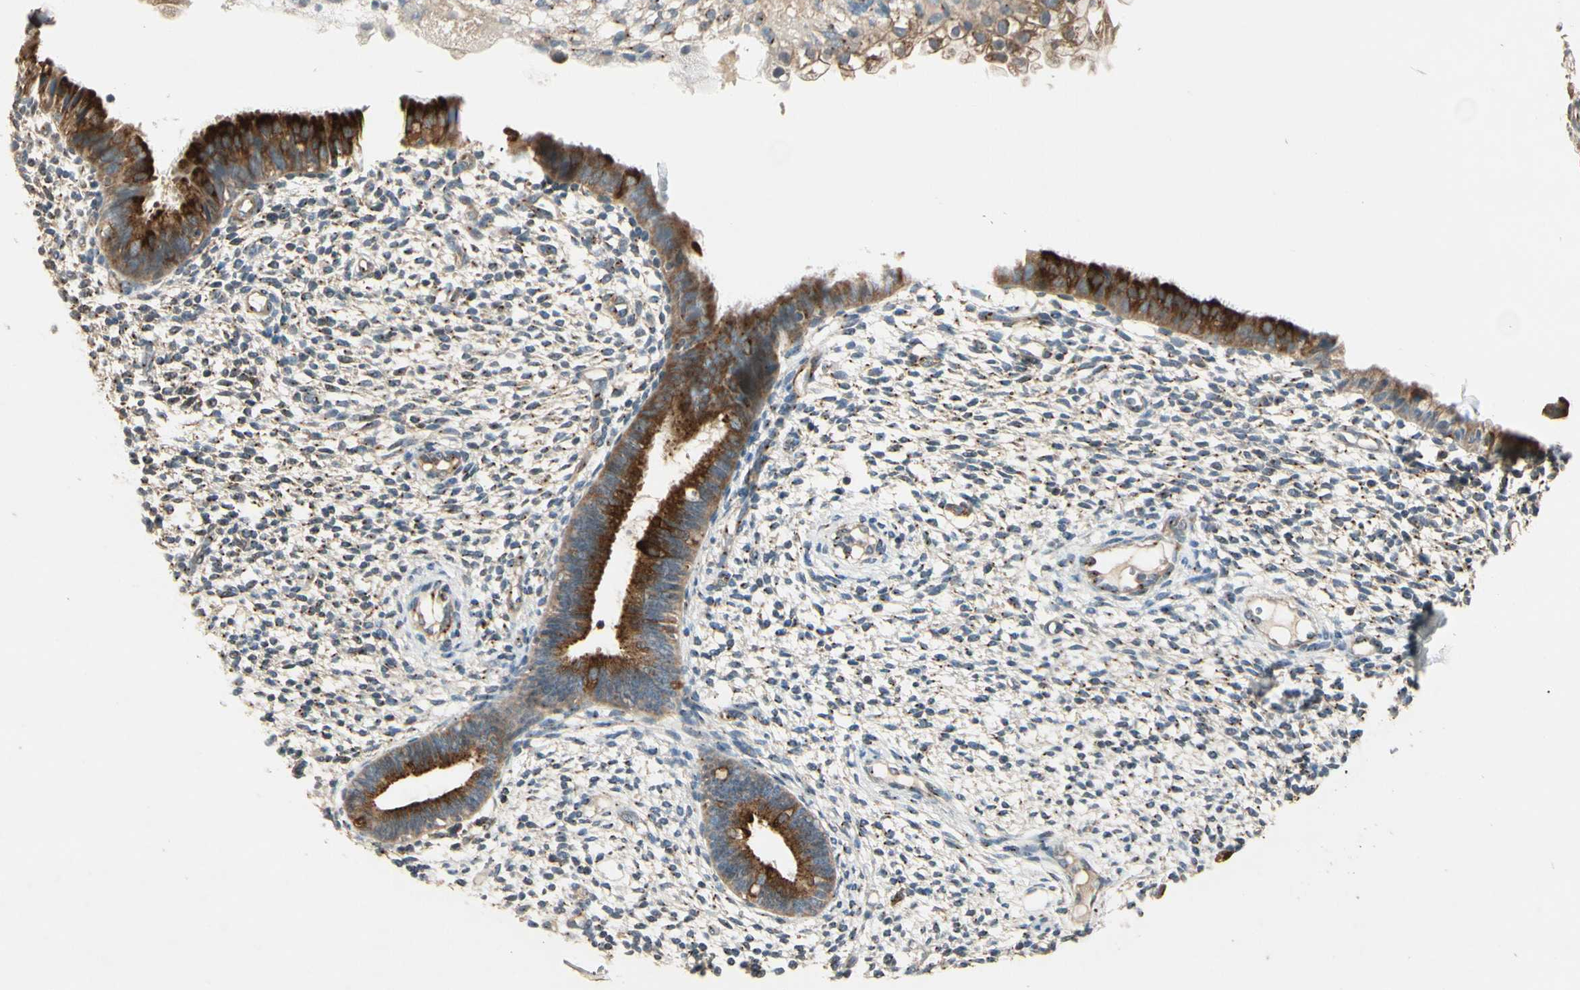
{"staining": {"intensity": "moderate", "quantity": "25%-75%", "location": "cytoplasmic/membranous"}, "tissue": "endometrium", "cell_type": "Cells in endometrial stroma", "image_type": "normal", "snomed": [{"axis": "morphology", "description": "Normal tissue, NOS"}, {"axis": "topography", "description": "Endometrium"}], "caption": "Protein staining displays moderate cytoplasmic/membranous positivity in approximately 25%-75% of cells in endometrial stroma in benign endometrium. (brown staining indicates protein expression, while blue staining denotes nuclei).", "gene": "AKAP9", "patient": {"sex": "female", "age": 61}}